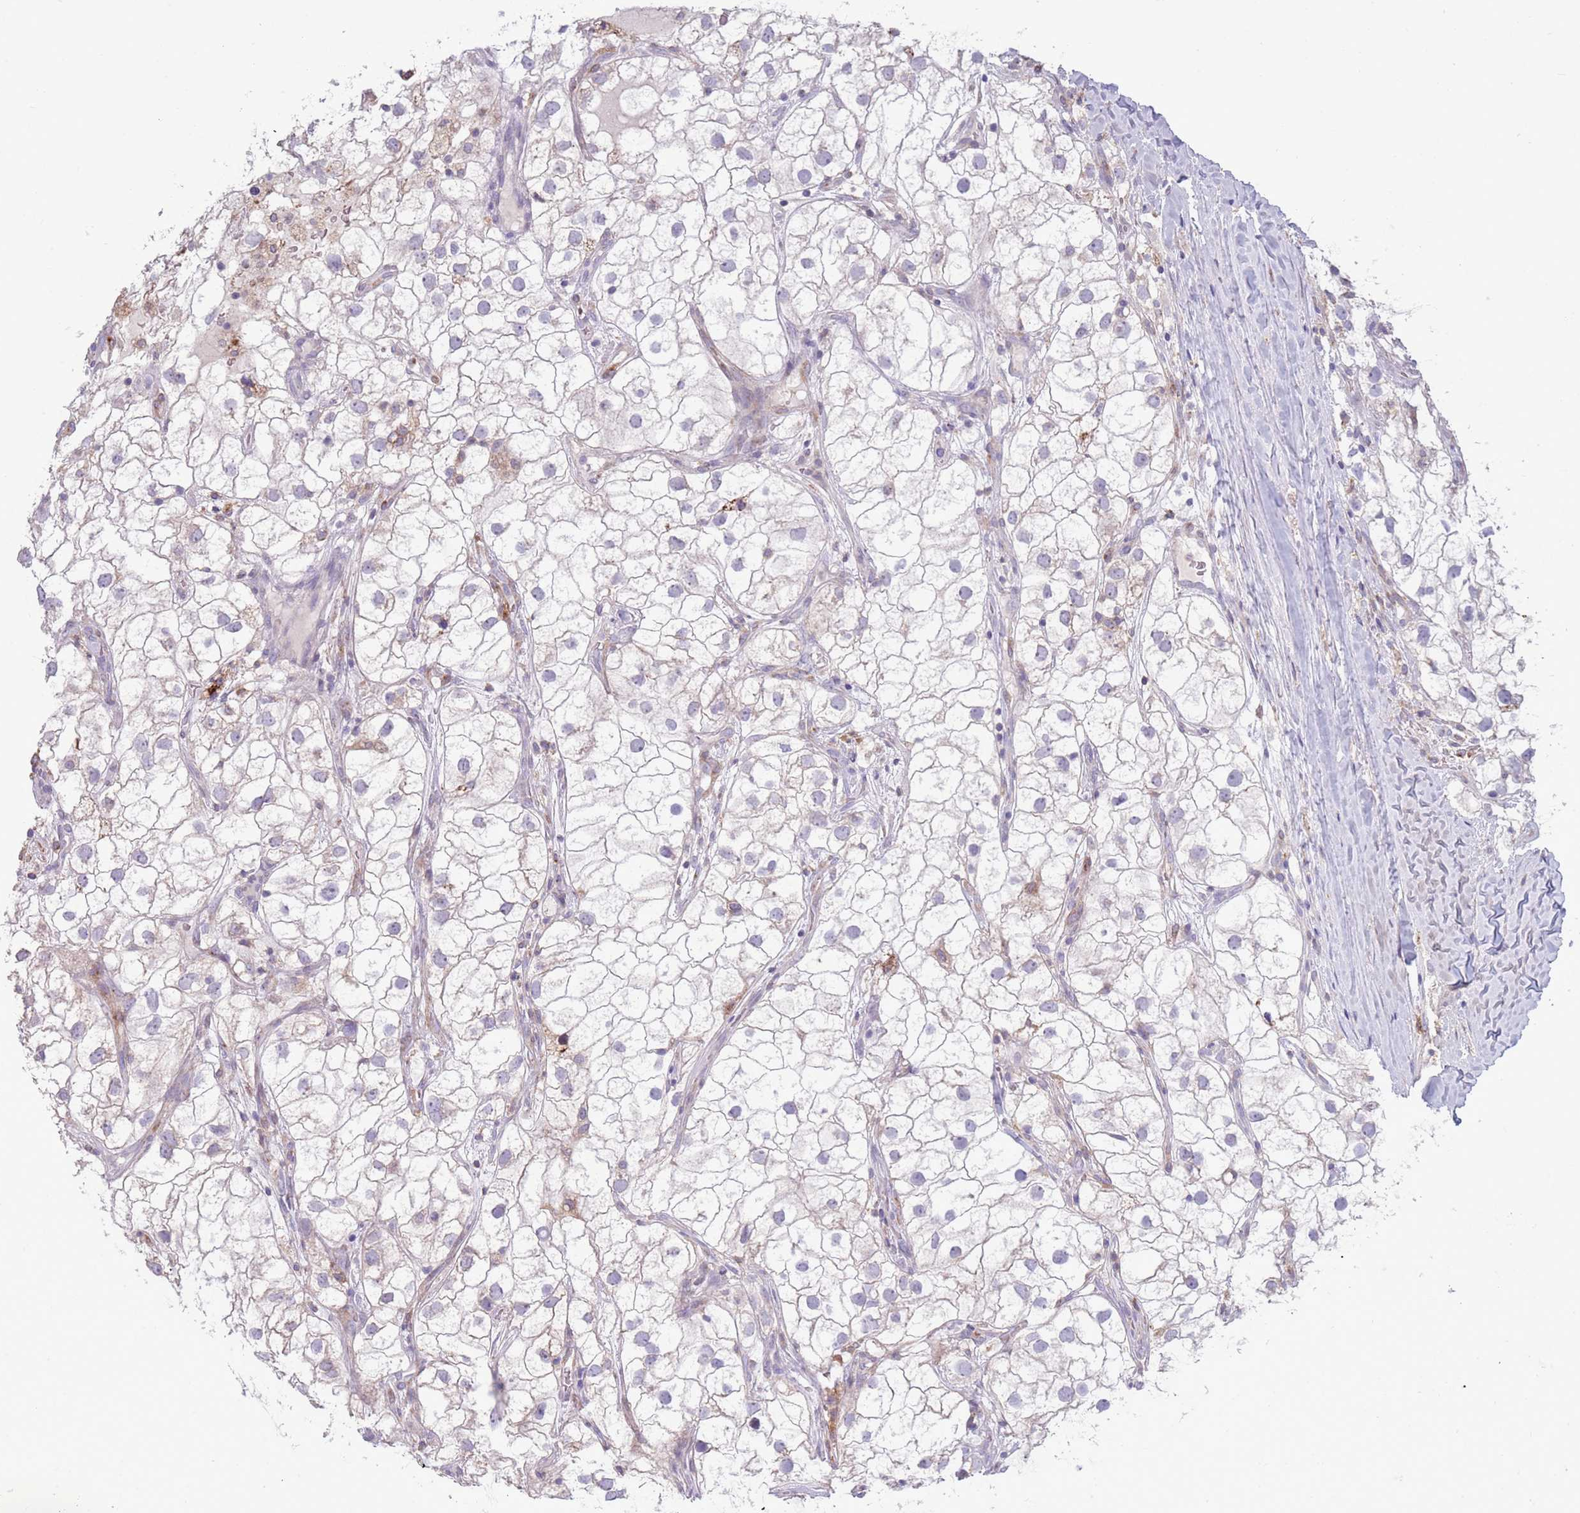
{"staining": {"intensity": "negative", "quantity": "none", "location": "none"}, "tissue": "renal cancer", "cell_type": "Tumor cells", "image_type": "cancer", "snomed": [{"axis": "morphology", "description": "Adenocarcinoma, NOS"}, {"axis": "topography", "description": "Kidney"}], "caption": "High power microscopy photomicrograph of an IHC micrograph of renal cancer, revealing no significant expression in tumor cells.", "gene": "ACSBG1", "patient": {"sex": "male", "age": 59}}